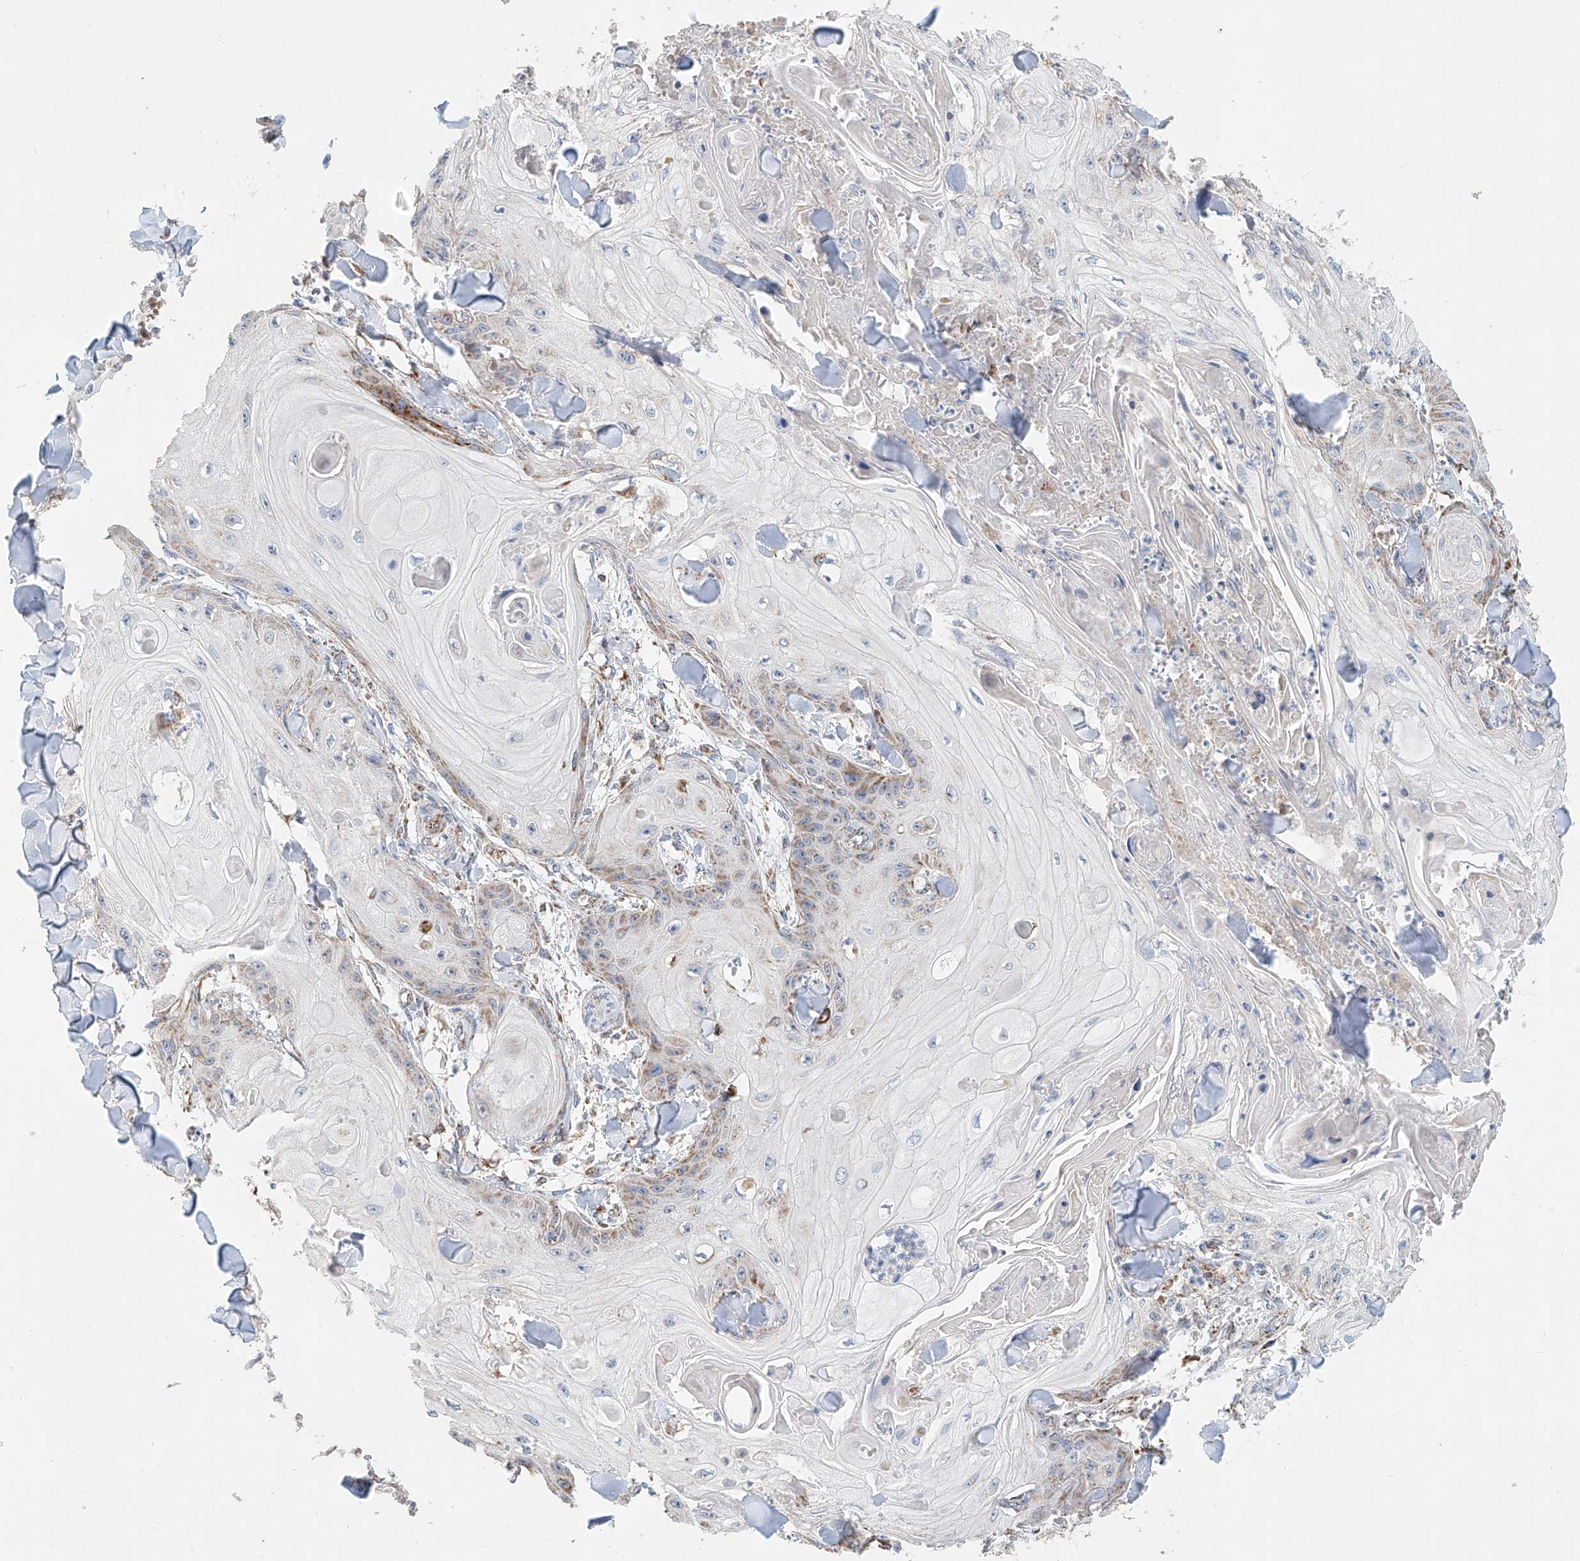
{"staining": {"intensity": "weak", "quantity": "<25%", "location": "cytoplasmic/membranous"}, "tissue": "skin cancer", "cell_type": "Tumor cells", "image_type": "cancer", "snomed": [{"axis": "morphology", "description": "Squamous cell carcinoma, NOS"}, {"axis": "topography", "description": "Skin"}], "caption": "DAB immunohistochemical staining of skin cancer shows no significant positivity in tumor cells.", "gene": "MCL1", "patient": {"sex": "male", "age": 74}}